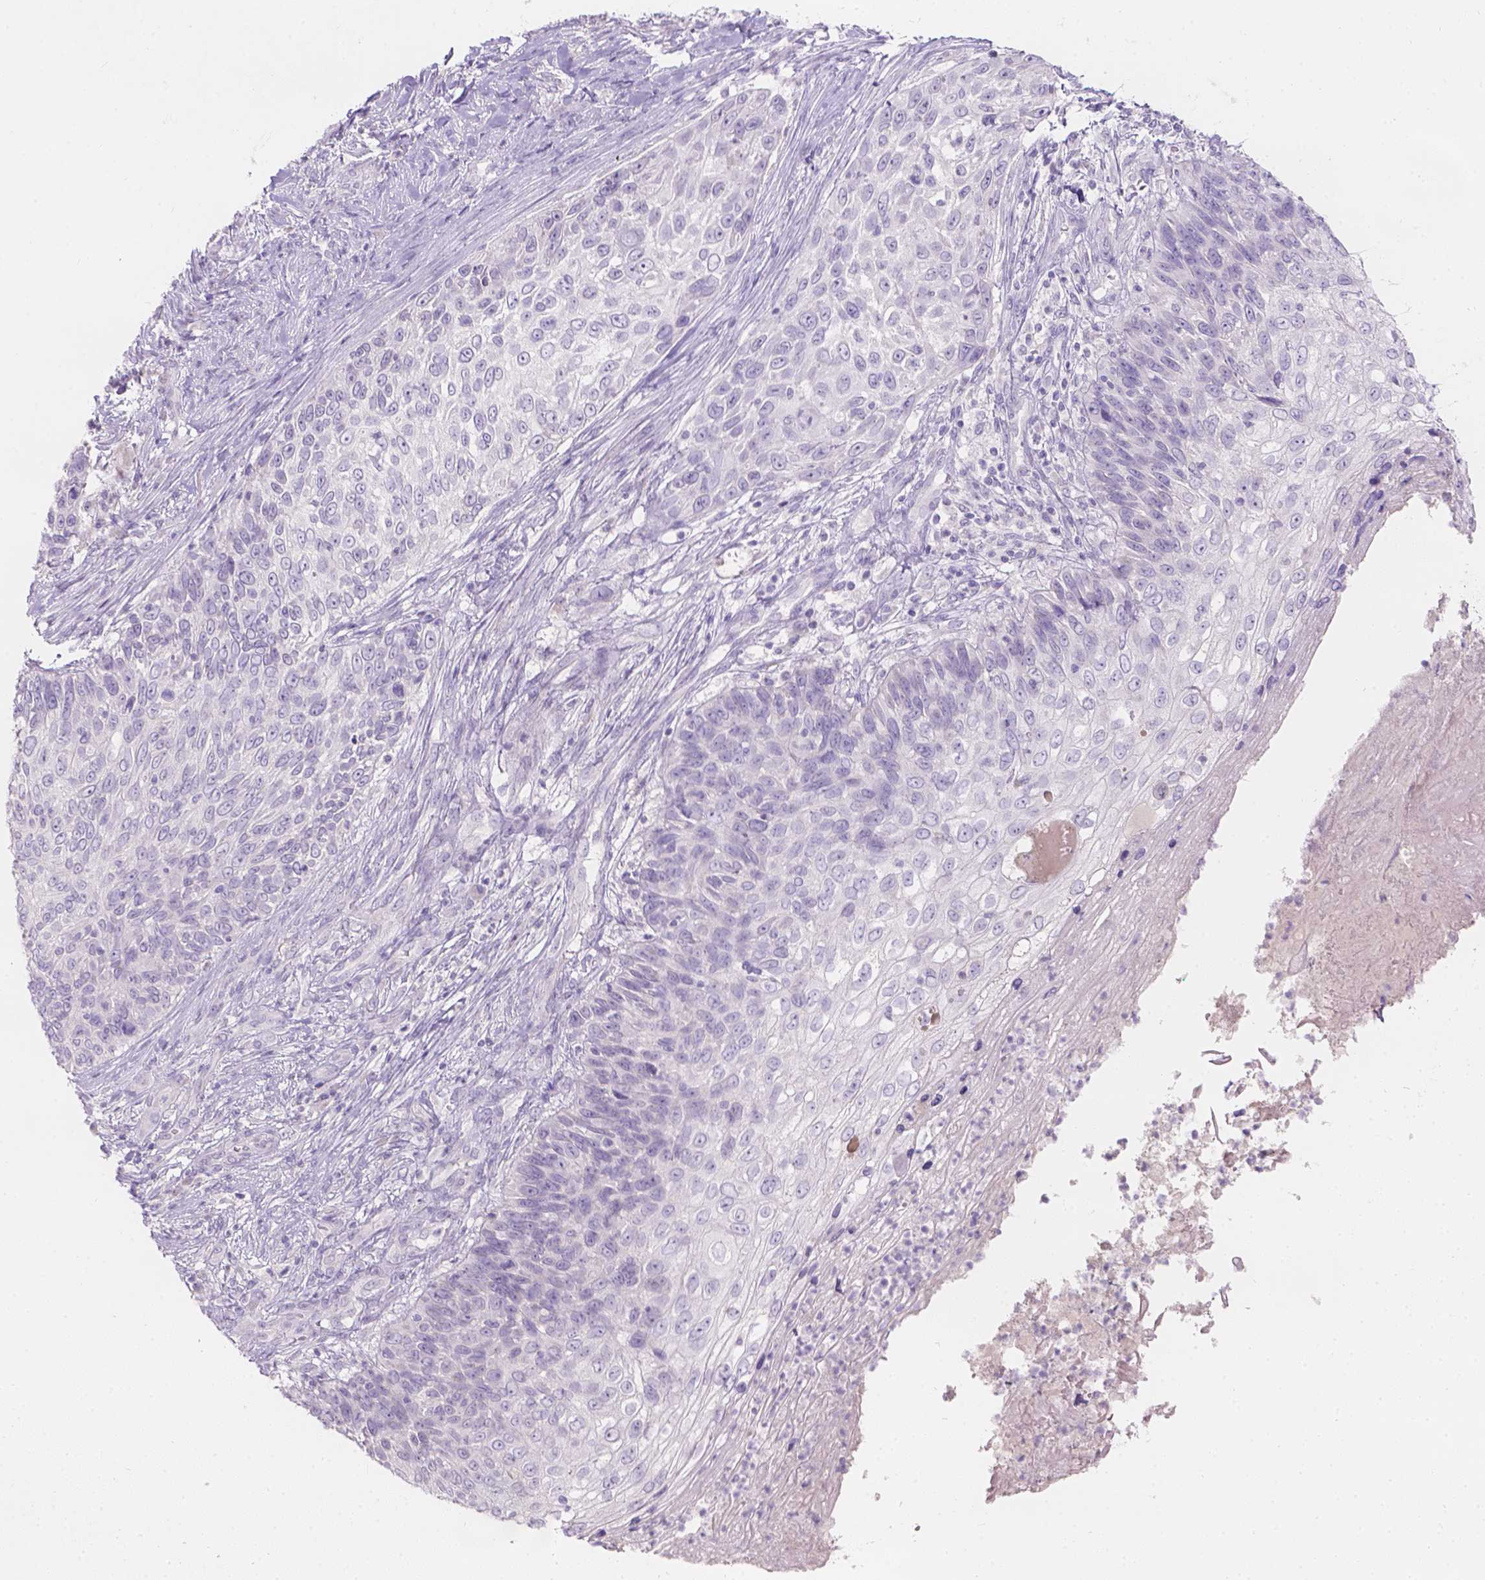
{"staining": {"intensity": "negative", "quantity": "none", "location": "none"}, "tissue": "skin cancer", "cell_type": "Tumor cells", "image_type": "cancer", "snomed": [{"axis": "morphology", "description": "Squamous cell carcinoma, NOS"}, {"axis": "topography", "description": "Skin"}], "caption": "Skin cancer was stained to show a protein in brown. There is no significant expression in tumor cells.", "gene": "HTN3", "patient": {"sex": "male", "age": 92}}